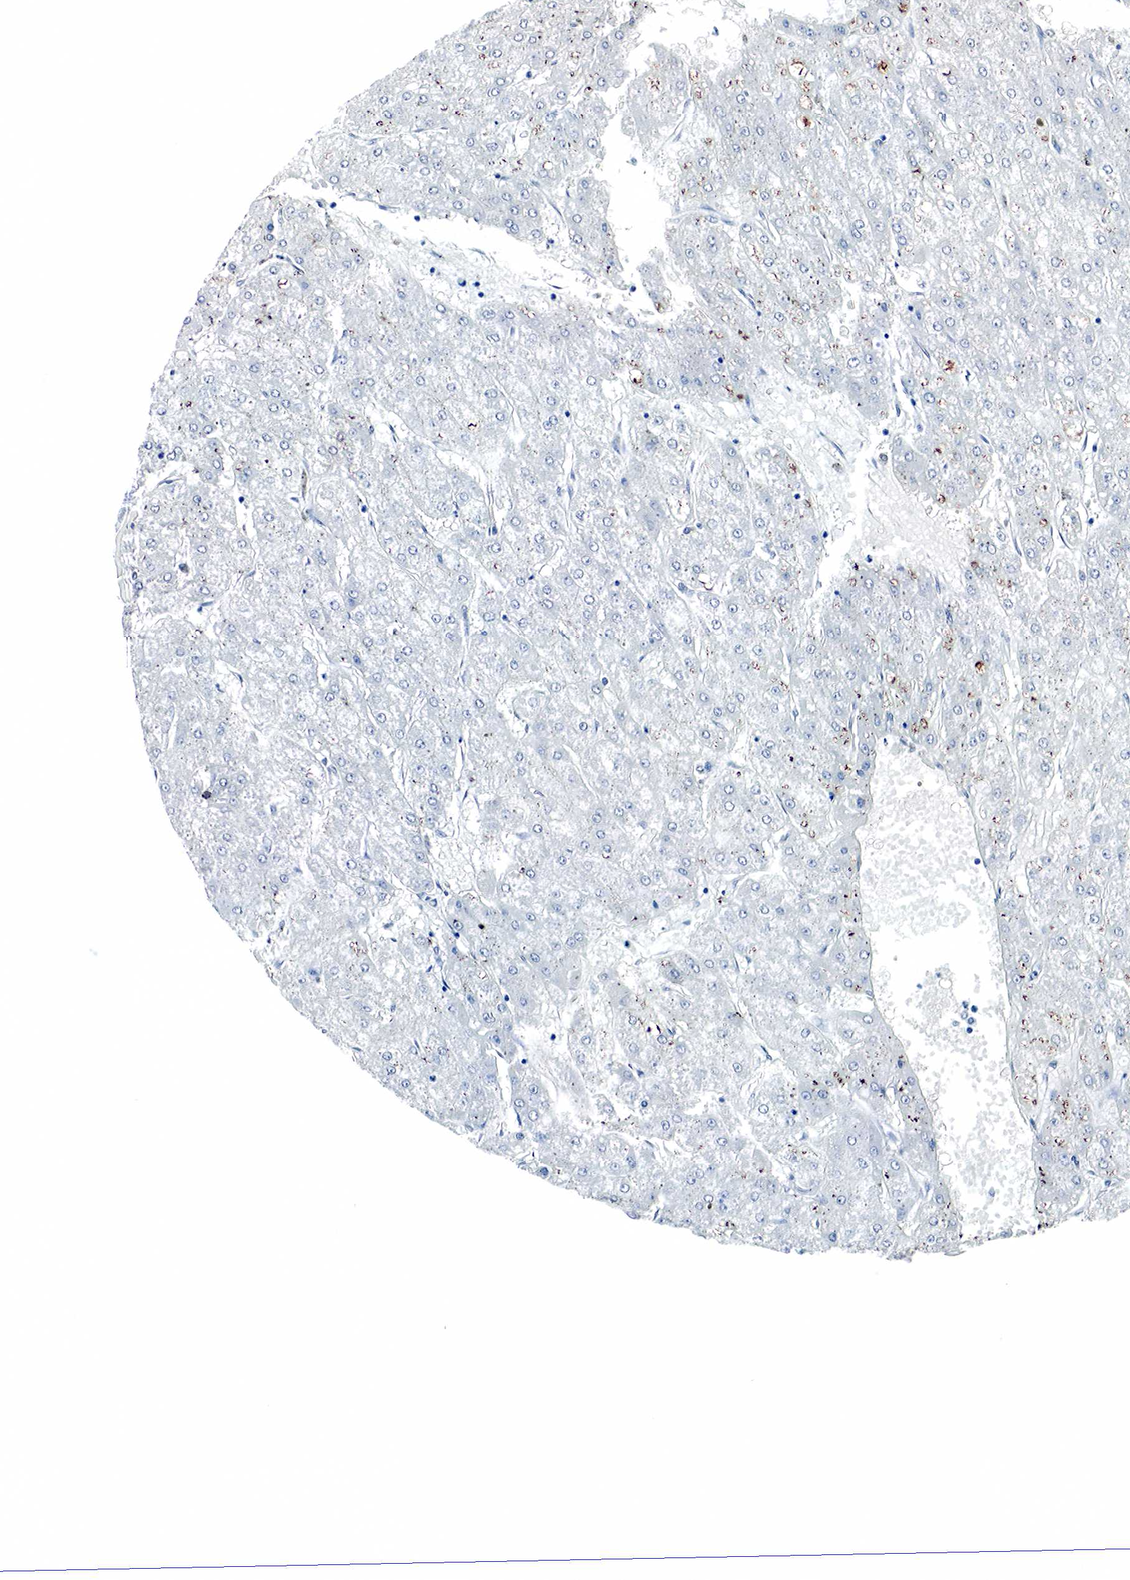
{"staining": {"intensity": "negative", "quantity": "none", "location": "none"}, "tissue": "stomach cancer", "cell_type": "Tumor cells", "image_type": "cancer", "snomed": [{"axis": "morphology", "description": "Adenocarcinoma, NOS"}, {"axis": "topography", "description": "Stomach, upper"}], "caption": "Tumor cells are negative for protein expression in human adenocarcinoma (stomach).", "gene": "GAST", "patient": {"sex": "female", "age": 50}}